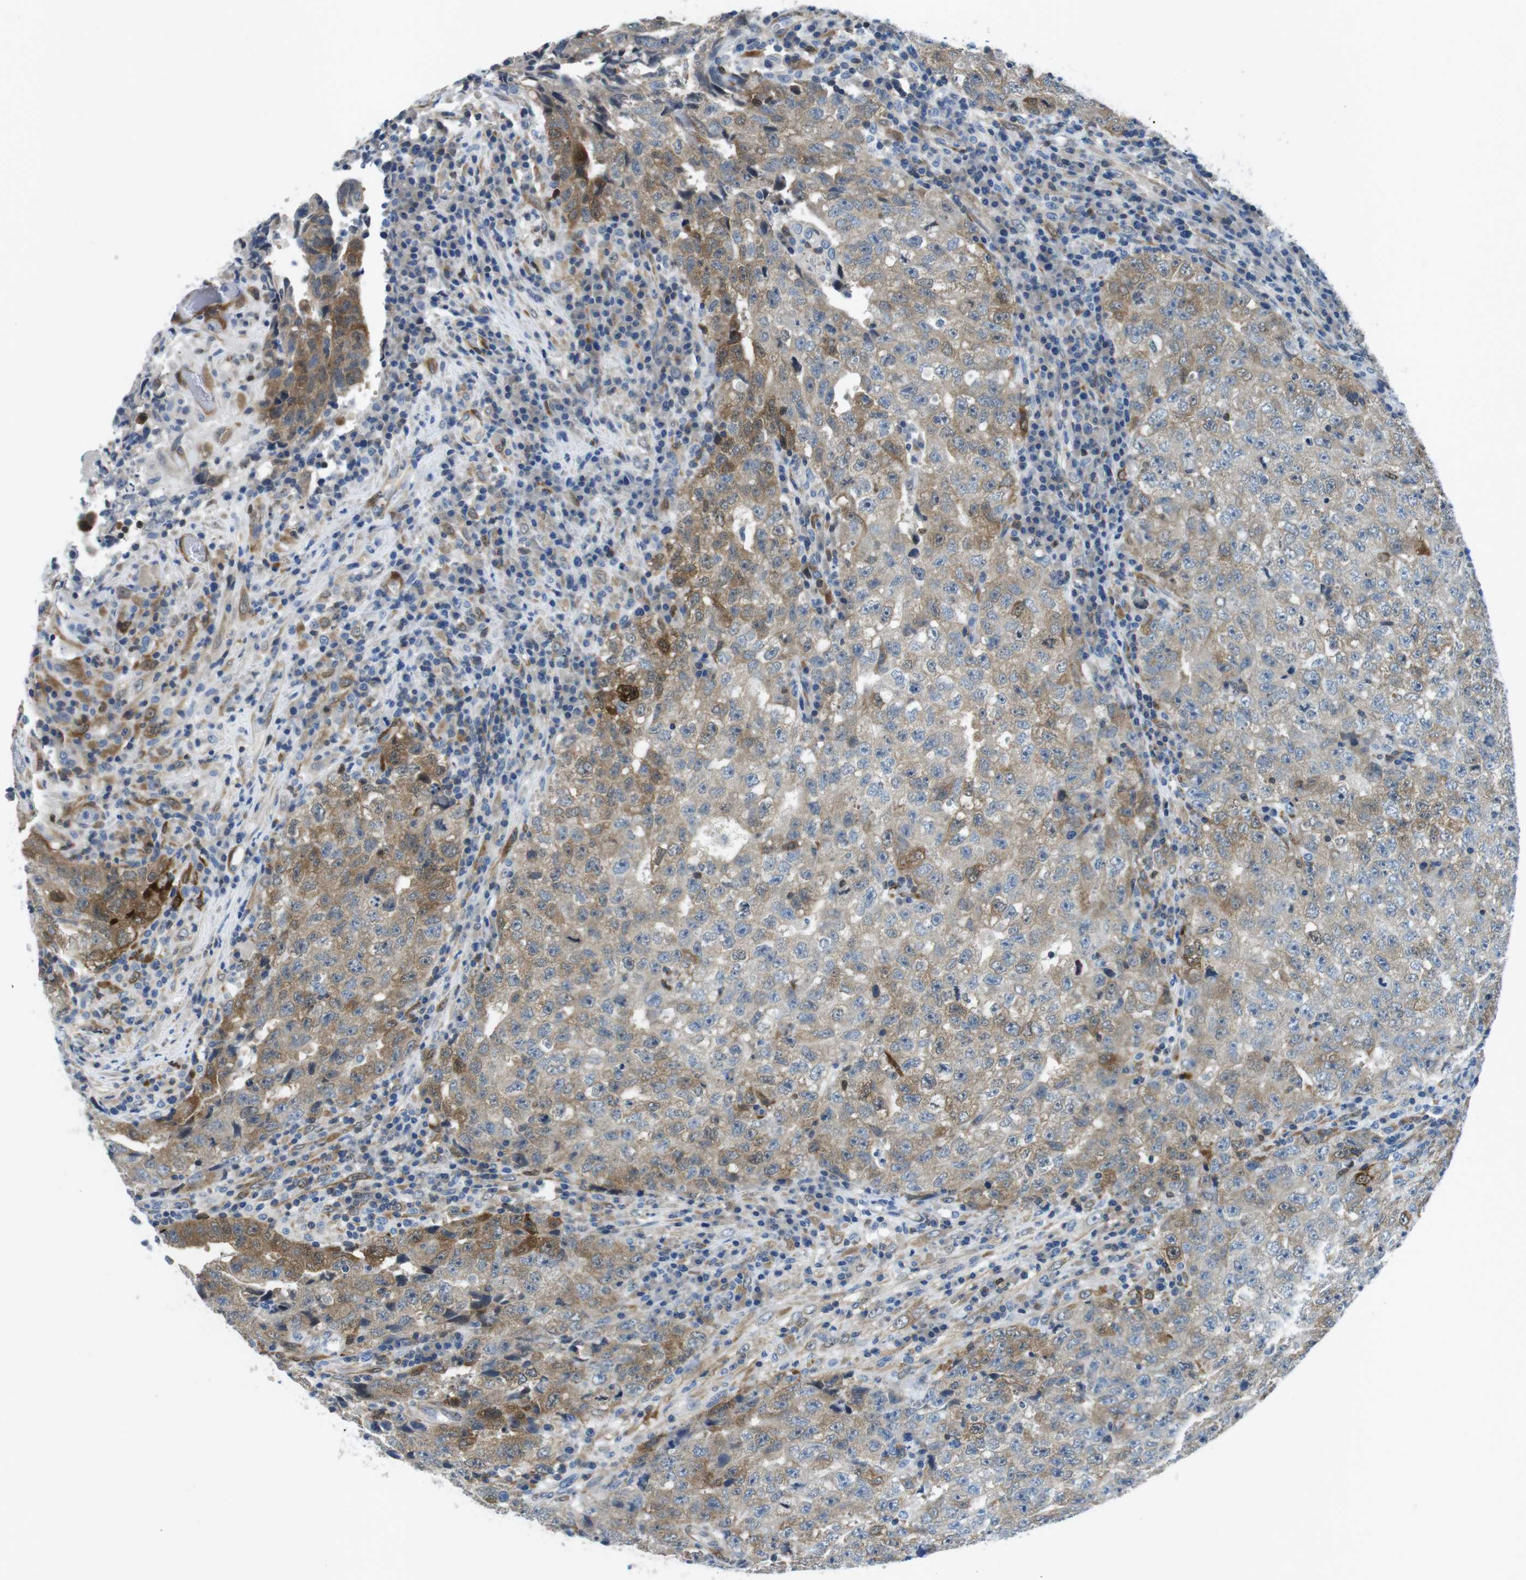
{"staining": {"intensity": "moderate", "quantity": ">75%", "location": "cytoplasmic/membranous"}, "tissue": "testis cancer", "cell_type": "Tumor cells", "image_type": "cancer", "snomed": [{"axis": "morphology", "description": "Necrosis, NOS"}, {"axis": "morphology", "description": "Carcinoma, Embryonal, NOS"}, {"axis": "topography", "description": "Testis"}], "caption": "Immunohistochemical staining of testis cancer (embryonal carcinoma) reveals moderate cytoplasmic/membranous protein staining in about >75% of tumor cells.", "gene": "PHLDA1", "patient": {"sex": "male", "age": 19}}